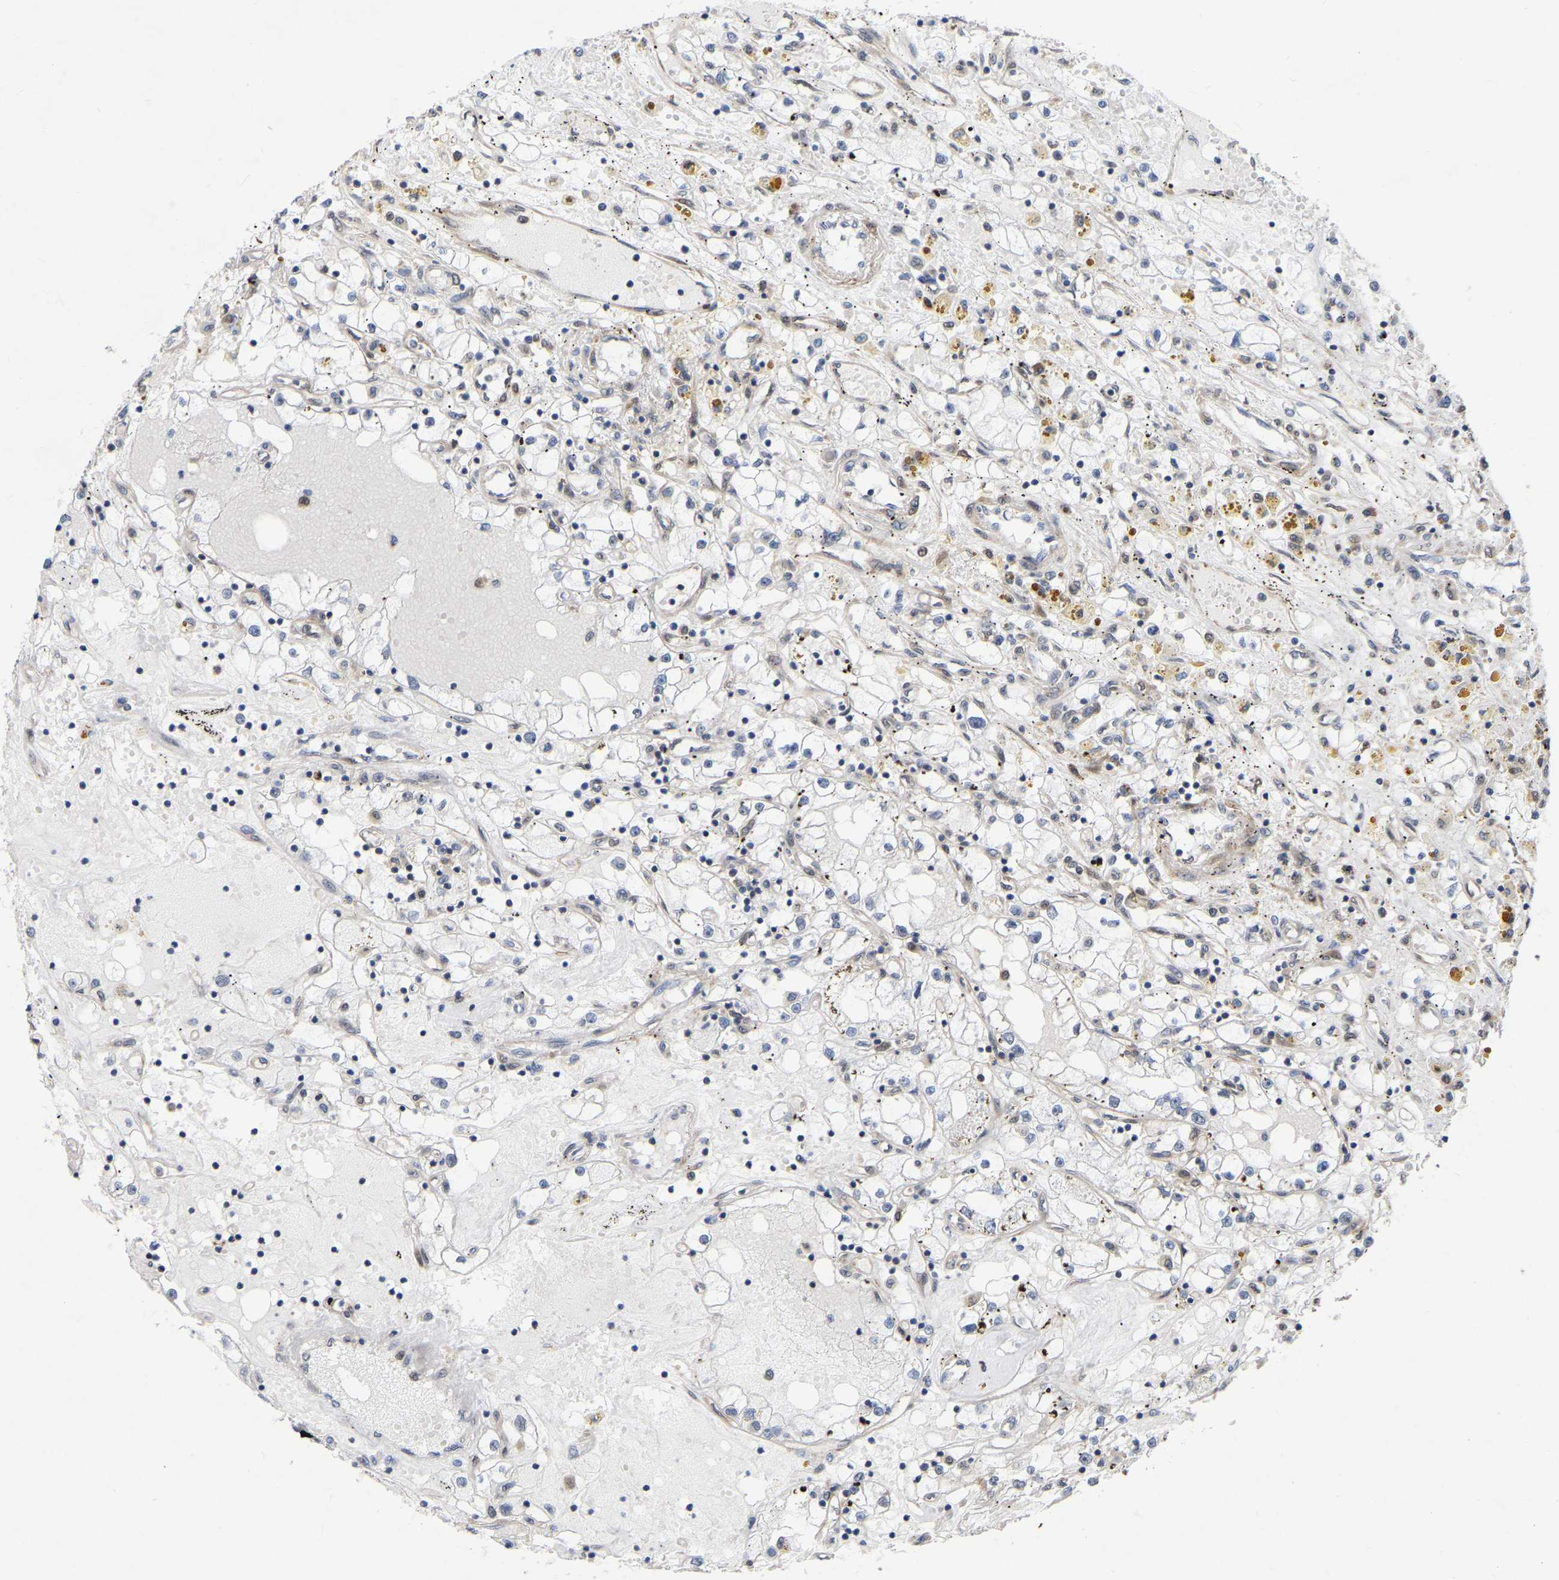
{"staining": {"intensity": "negative", "quantity": "none", "location": "none"}, "tissue": "renal cancer", "cell_type": "Tumor cells", "image_type": "cancer", "snomed": [{"axis": "morphology", "description": "Adenocarcinoma, NOS"}, {"axis": "topography", "description": "Kidney"}], "caption": "The photomicrograph shows no staining of tumor cells in adenocarcinoma (renal).", "gene": "UBE4B", "patient": {"sex": "male", "age": 56}}